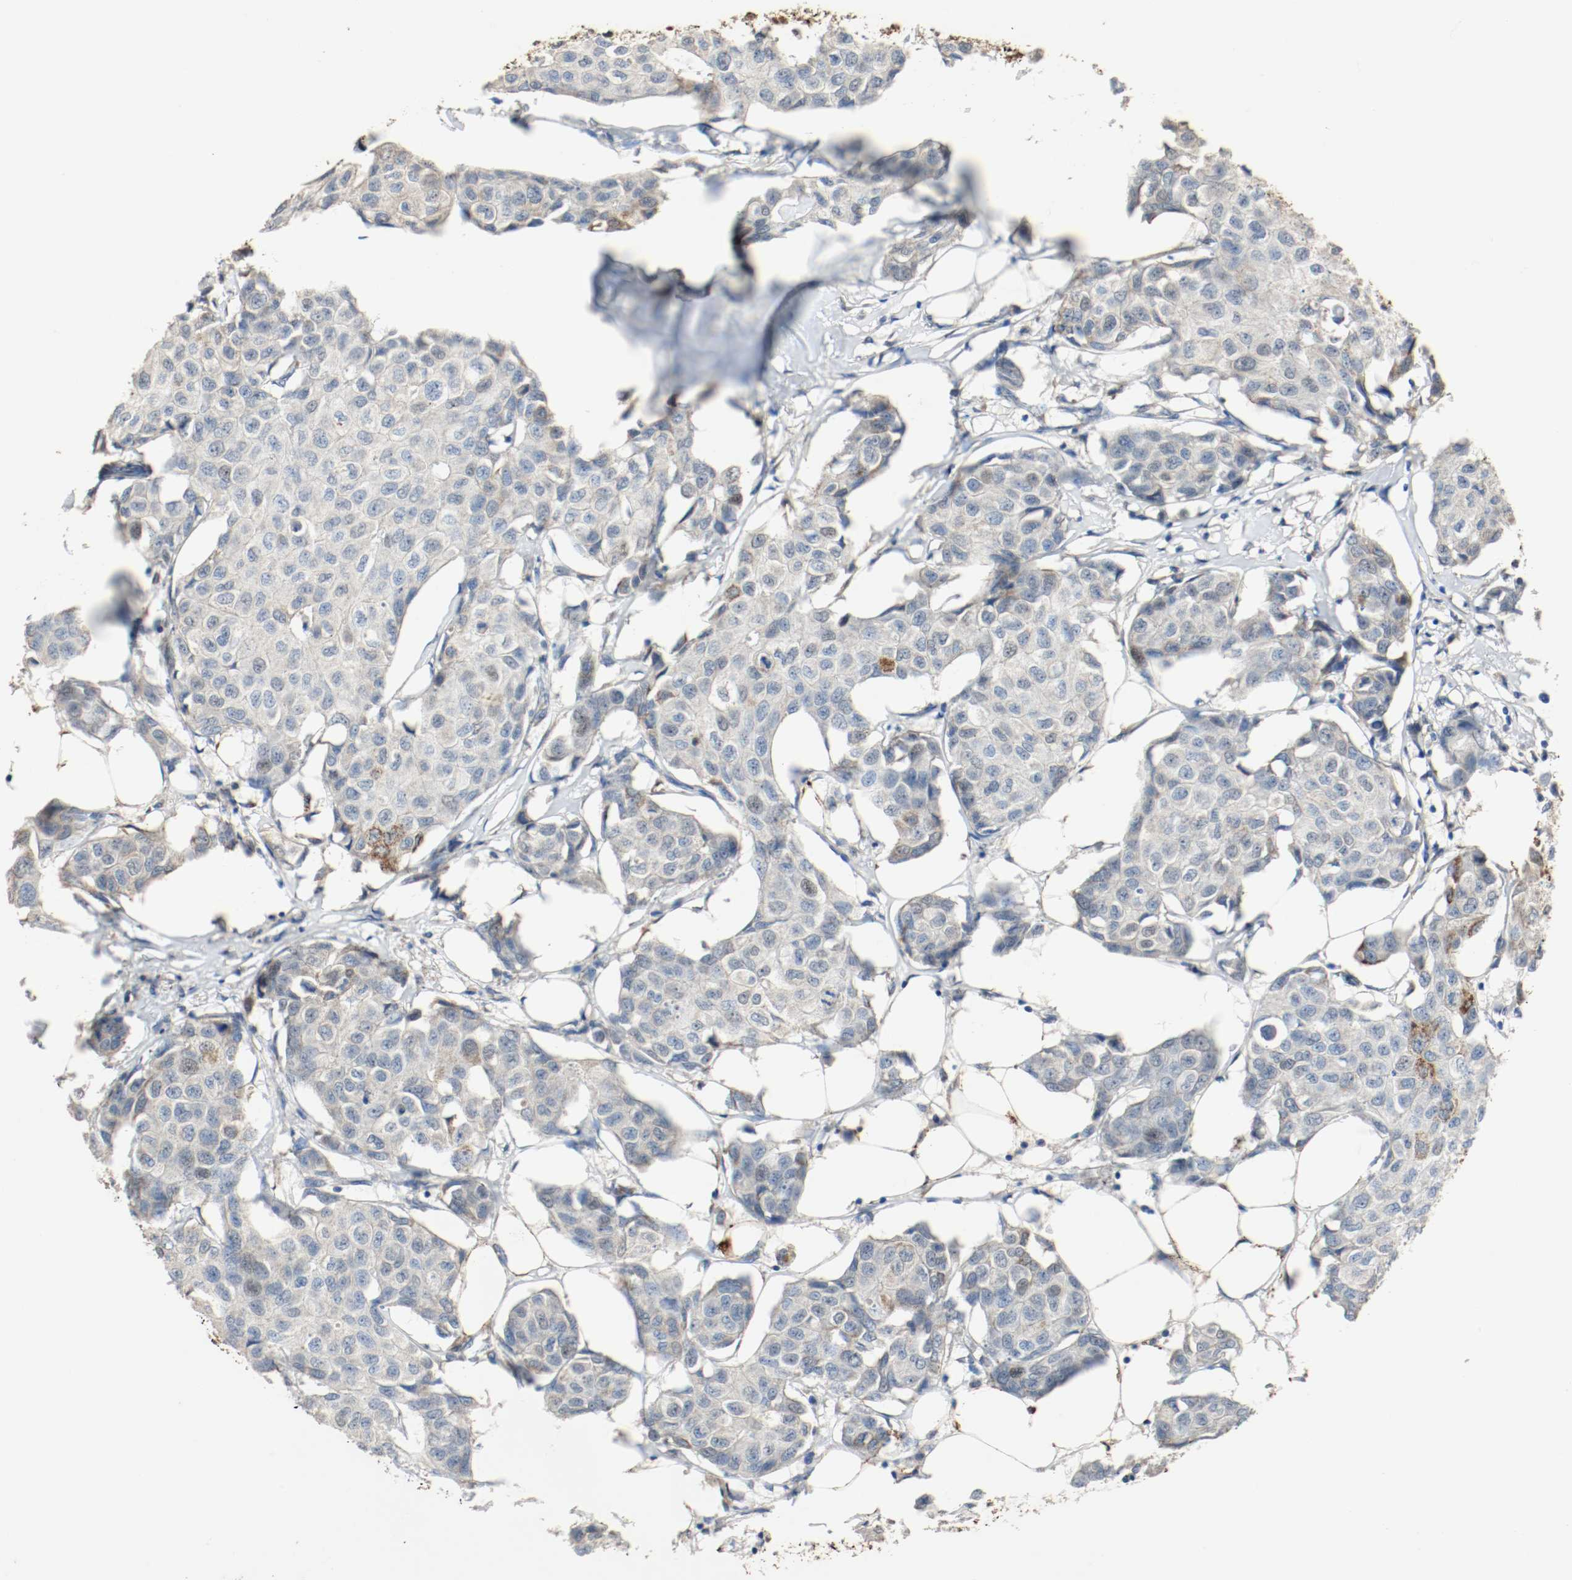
{"staining": {"intensity": "strong", "quantity": ">75%", "location": "cytoplasmic/membranous"}, "tissue": "breast cancer", "cell_type": "Tumor cells", "image_type": "cancer", "snomed": [{"axis": "morphology", "description": "Duct carcinoma"}, {"axis": "topography", "description": "Breast"}], "caption": "The immunohistochemical stain labels strong cytoplasmic/membranous positivity in tumor cells of invasive ductal carcinoma (breast) tissue.", "gene": "ALDH4A1", "patient": {"sex": "female", "age": 80}}